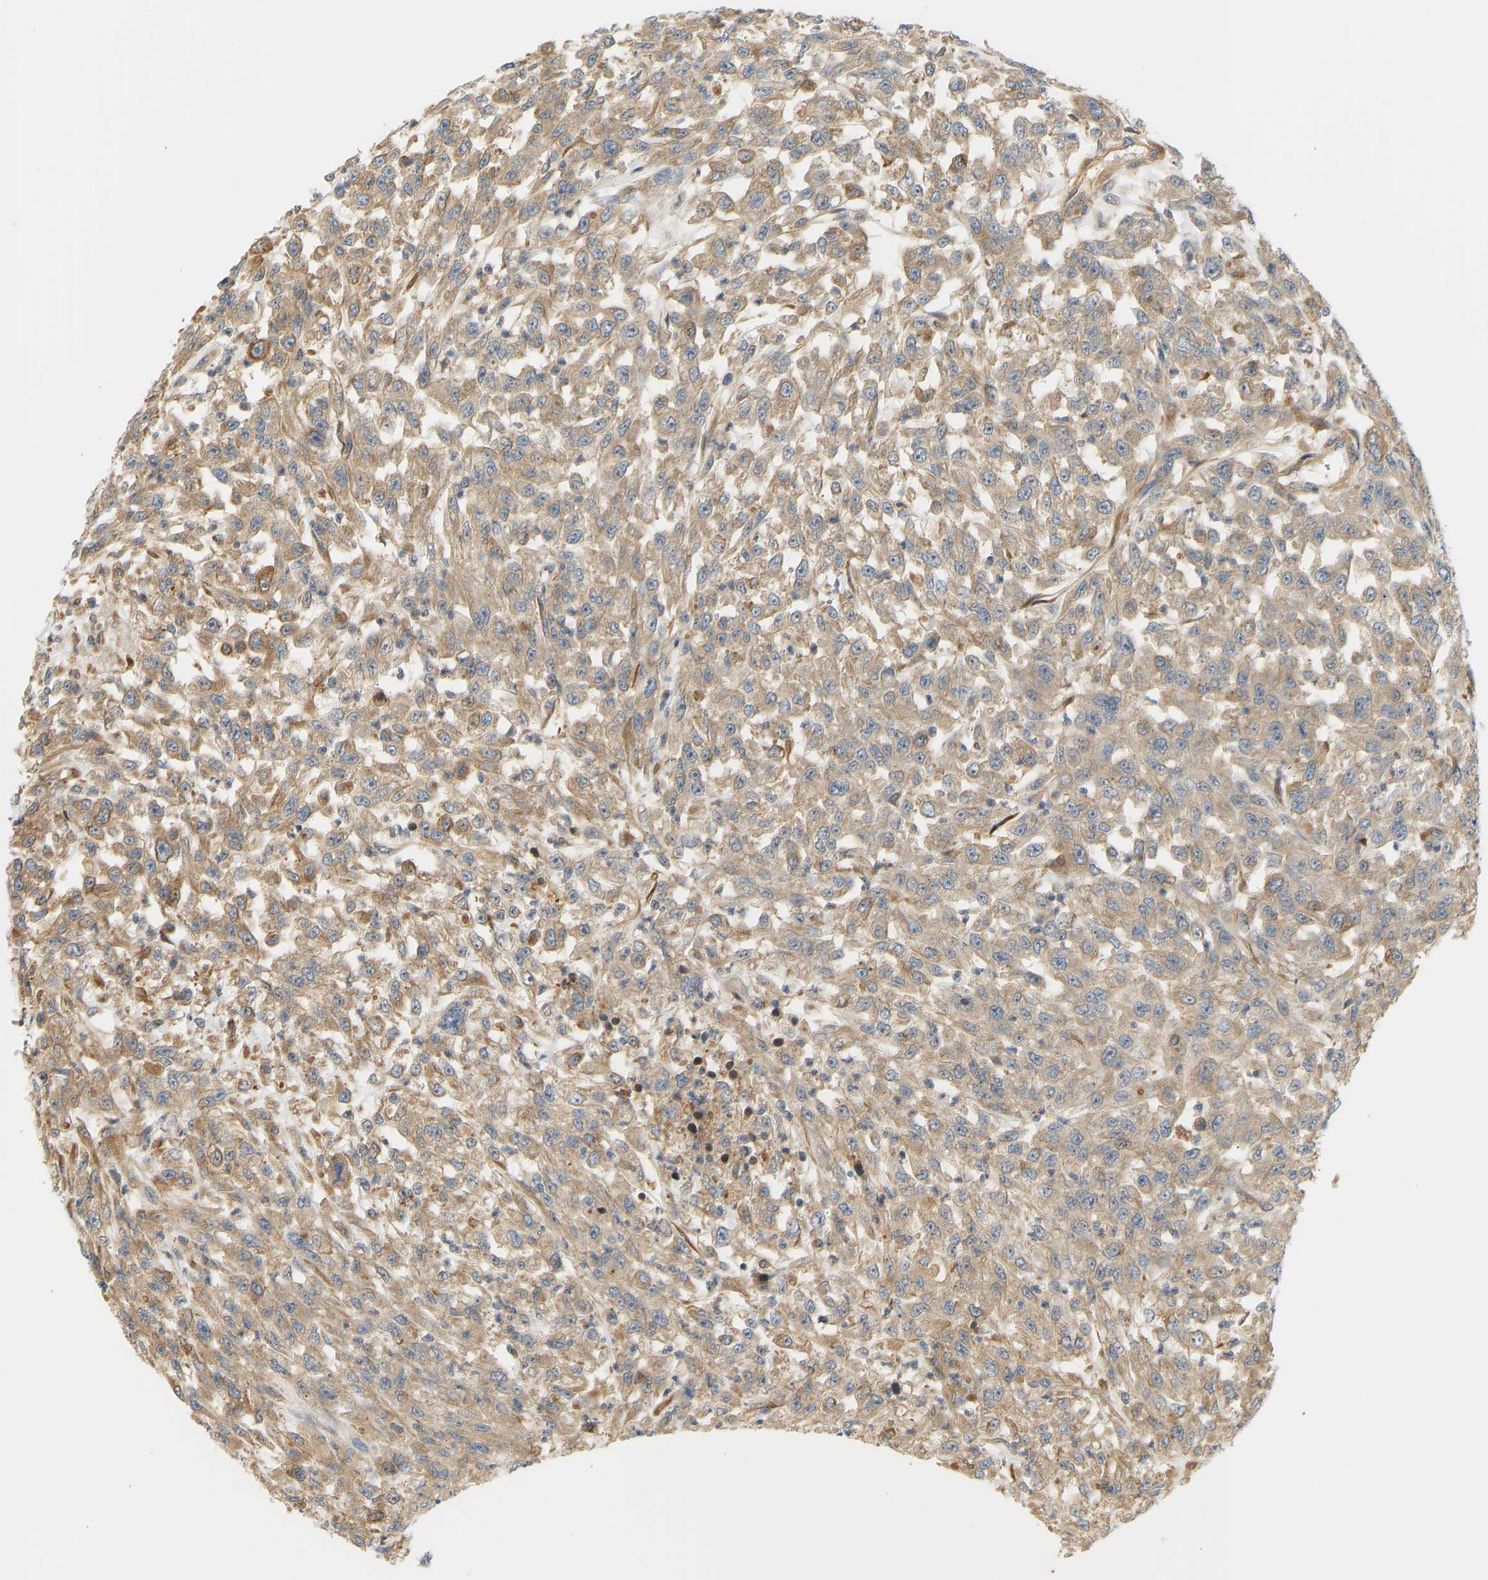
{"staining": {"intensity": "weak", "quantity": ">75%", "location": "cytoplasmic/membranous"}, "tissue": "urothelial cancer", "cell_type": "Tumor cells", "image_type": "cancer", "snomed": [{"axis": "morphology", "description": "Urothelial carcinoma, High grade"}, {"axis": "topography", "description": "Urinary bladder"}], "caption": "A brown stain labels weak cytoplasmic/membranous expression of a protein in human high-grade urothelial carcinoma tumor cells.", "gene": "CEP57", "patient": {"sex": "male", "age": 46}}